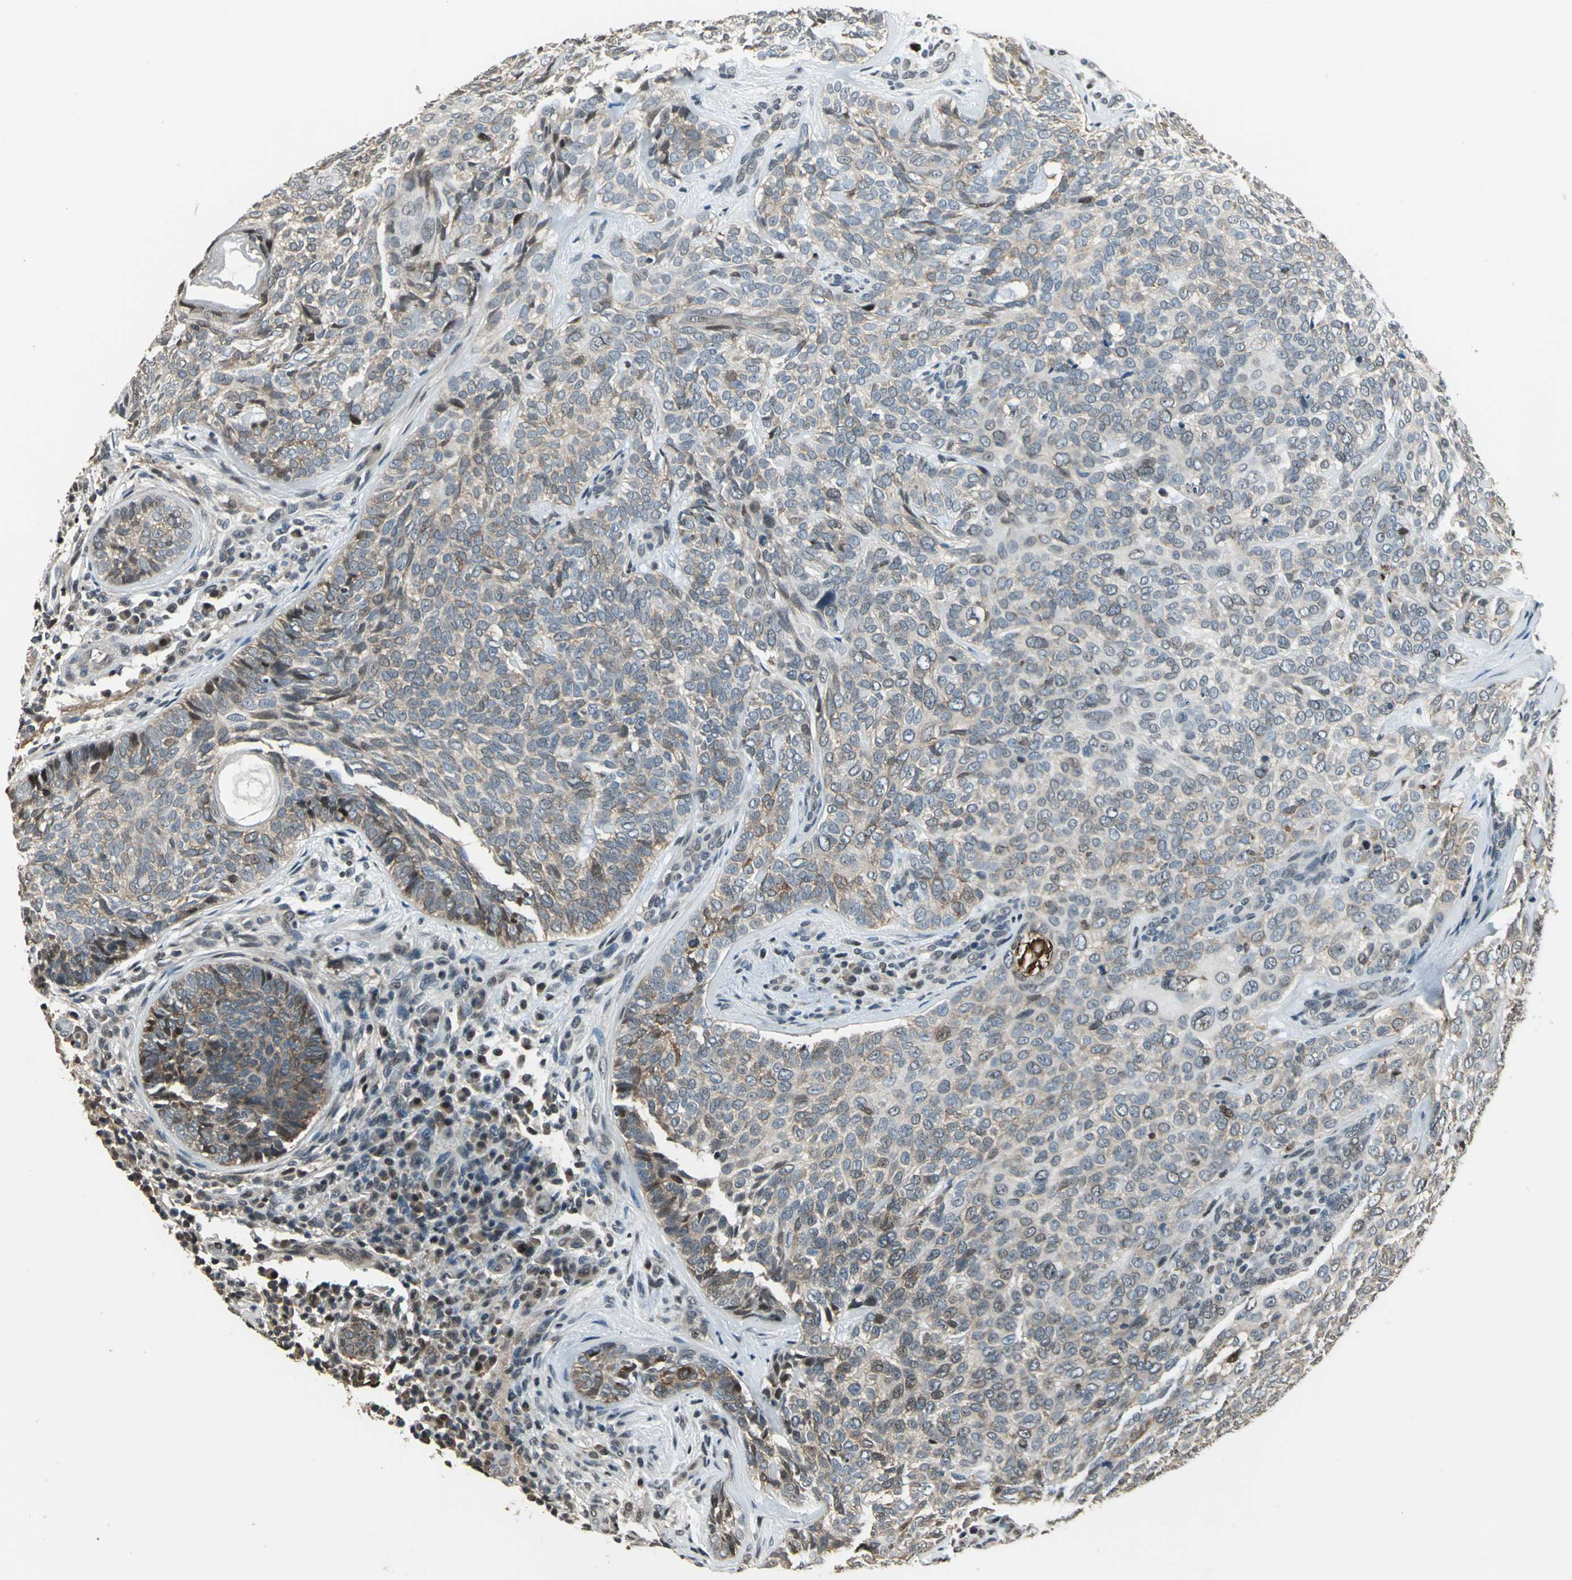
{"staining": {"intensity": "weak", "quantity": "25%-75%", "location": "cytoplasmic/membranous,nuclear"}, "tissue": "skin cancer", "cell_type": "Tumor cells", "image_type": "cancer", "snomed": [{"axis": "morphology", "description": "Basal cell carcinoma"}, {"axis": "topography", "description": "Skin"}], "caption": "This image shows immunohistochemistry staining of basal cell carcinoma (skin), with low weak cytoplasmic/membranous and nuclear expression in about 25%-75% of tumor cells.", "gene": "MIS18BP1", "patient": {"sex": "male", "age": 72}}